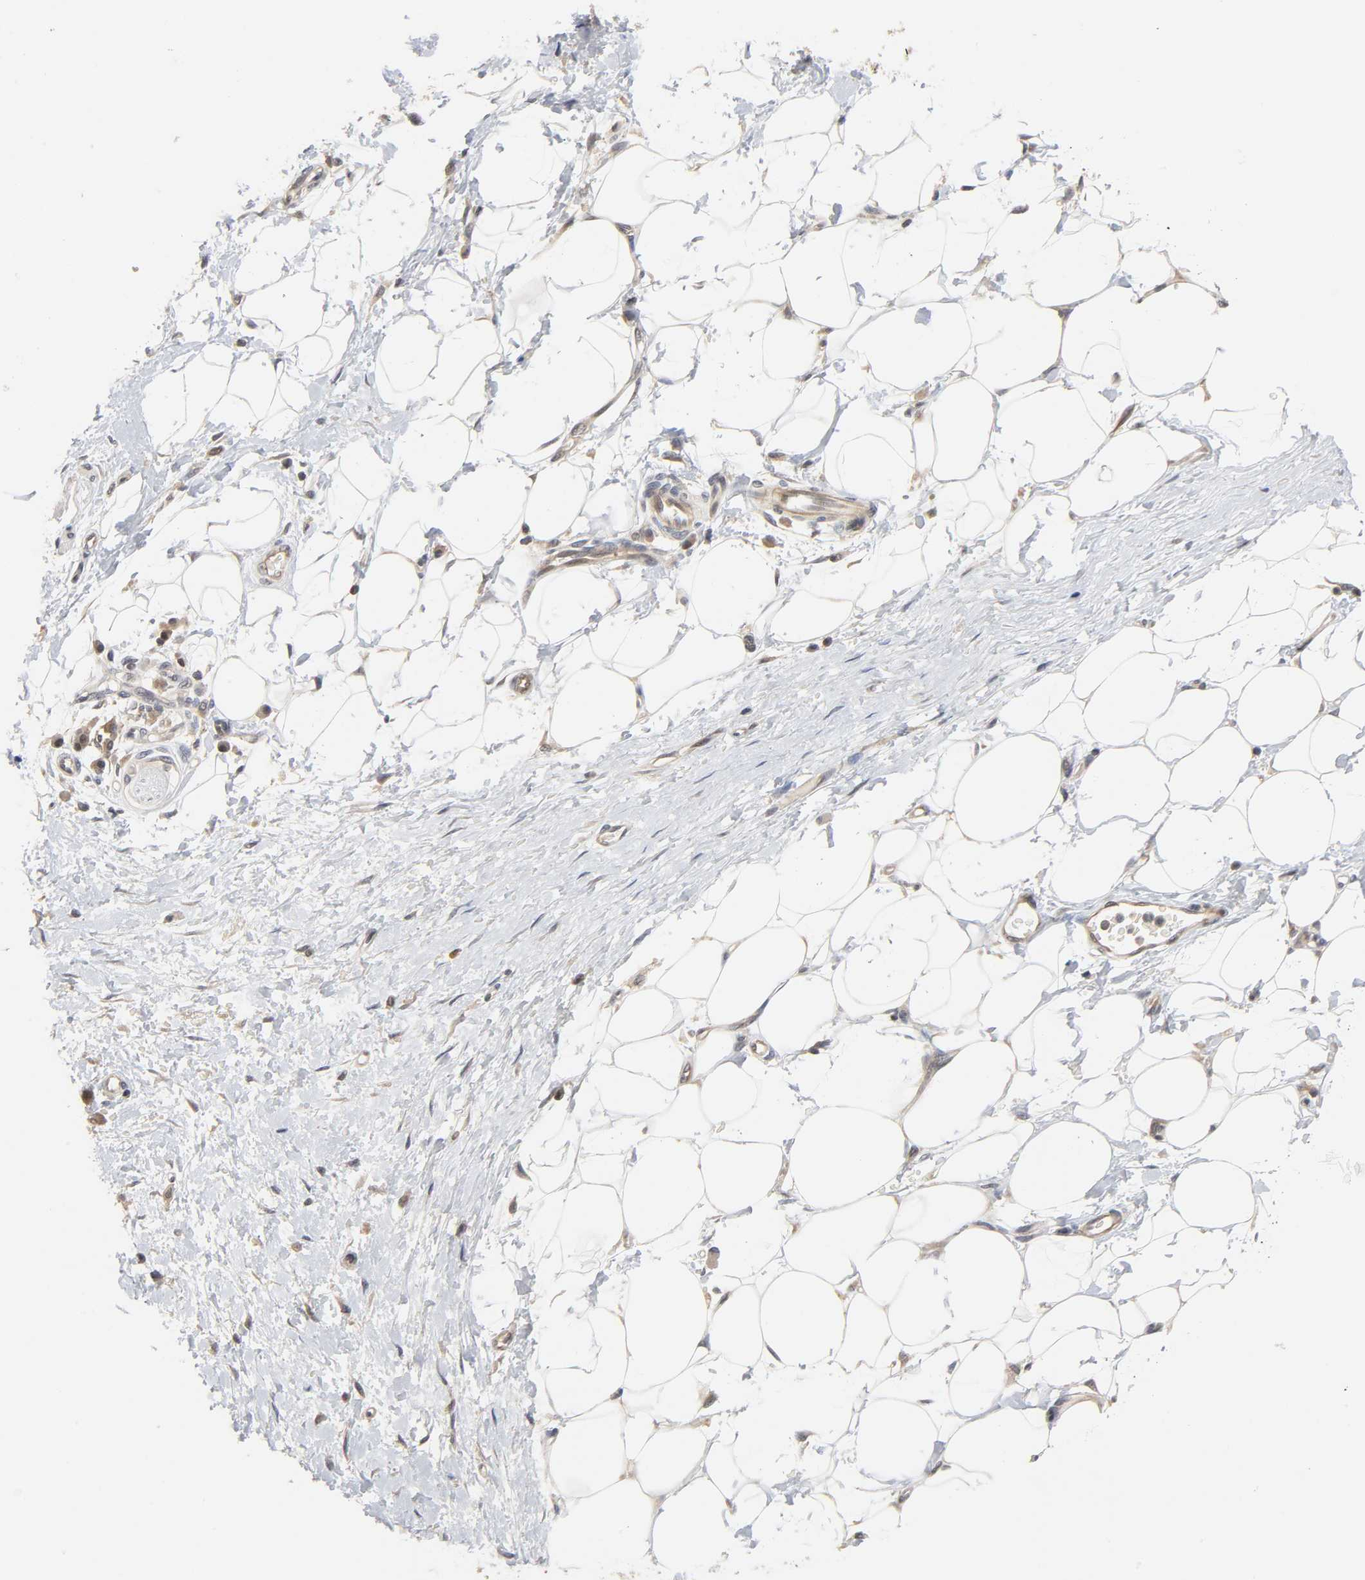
{"staining": {"intensity": "weak", "quantity": ">75%", "location": "cytoplasmic/membranous"}, "tissue": "adipose tissue", "cell_type": "Adipocytes", "image_type": "normal", "snomed": [{"axis": "morphology", "description": "Normal tissue, NOS"}, {"axis": "morphology", "description": "Urothelial carcinoma, High grade"}, {"axis": "topography", "description": "Vascular tissue"}, {"axis": "topography", "description": "Urinary bladder"}], "caption": "A brown stain shows weak cytoplasmic/membranous staining of a protein in adipocytes of normal human adipose tissue.", "gene": "PRKAB1", "patient": {"sex": "female", "age": 56}}